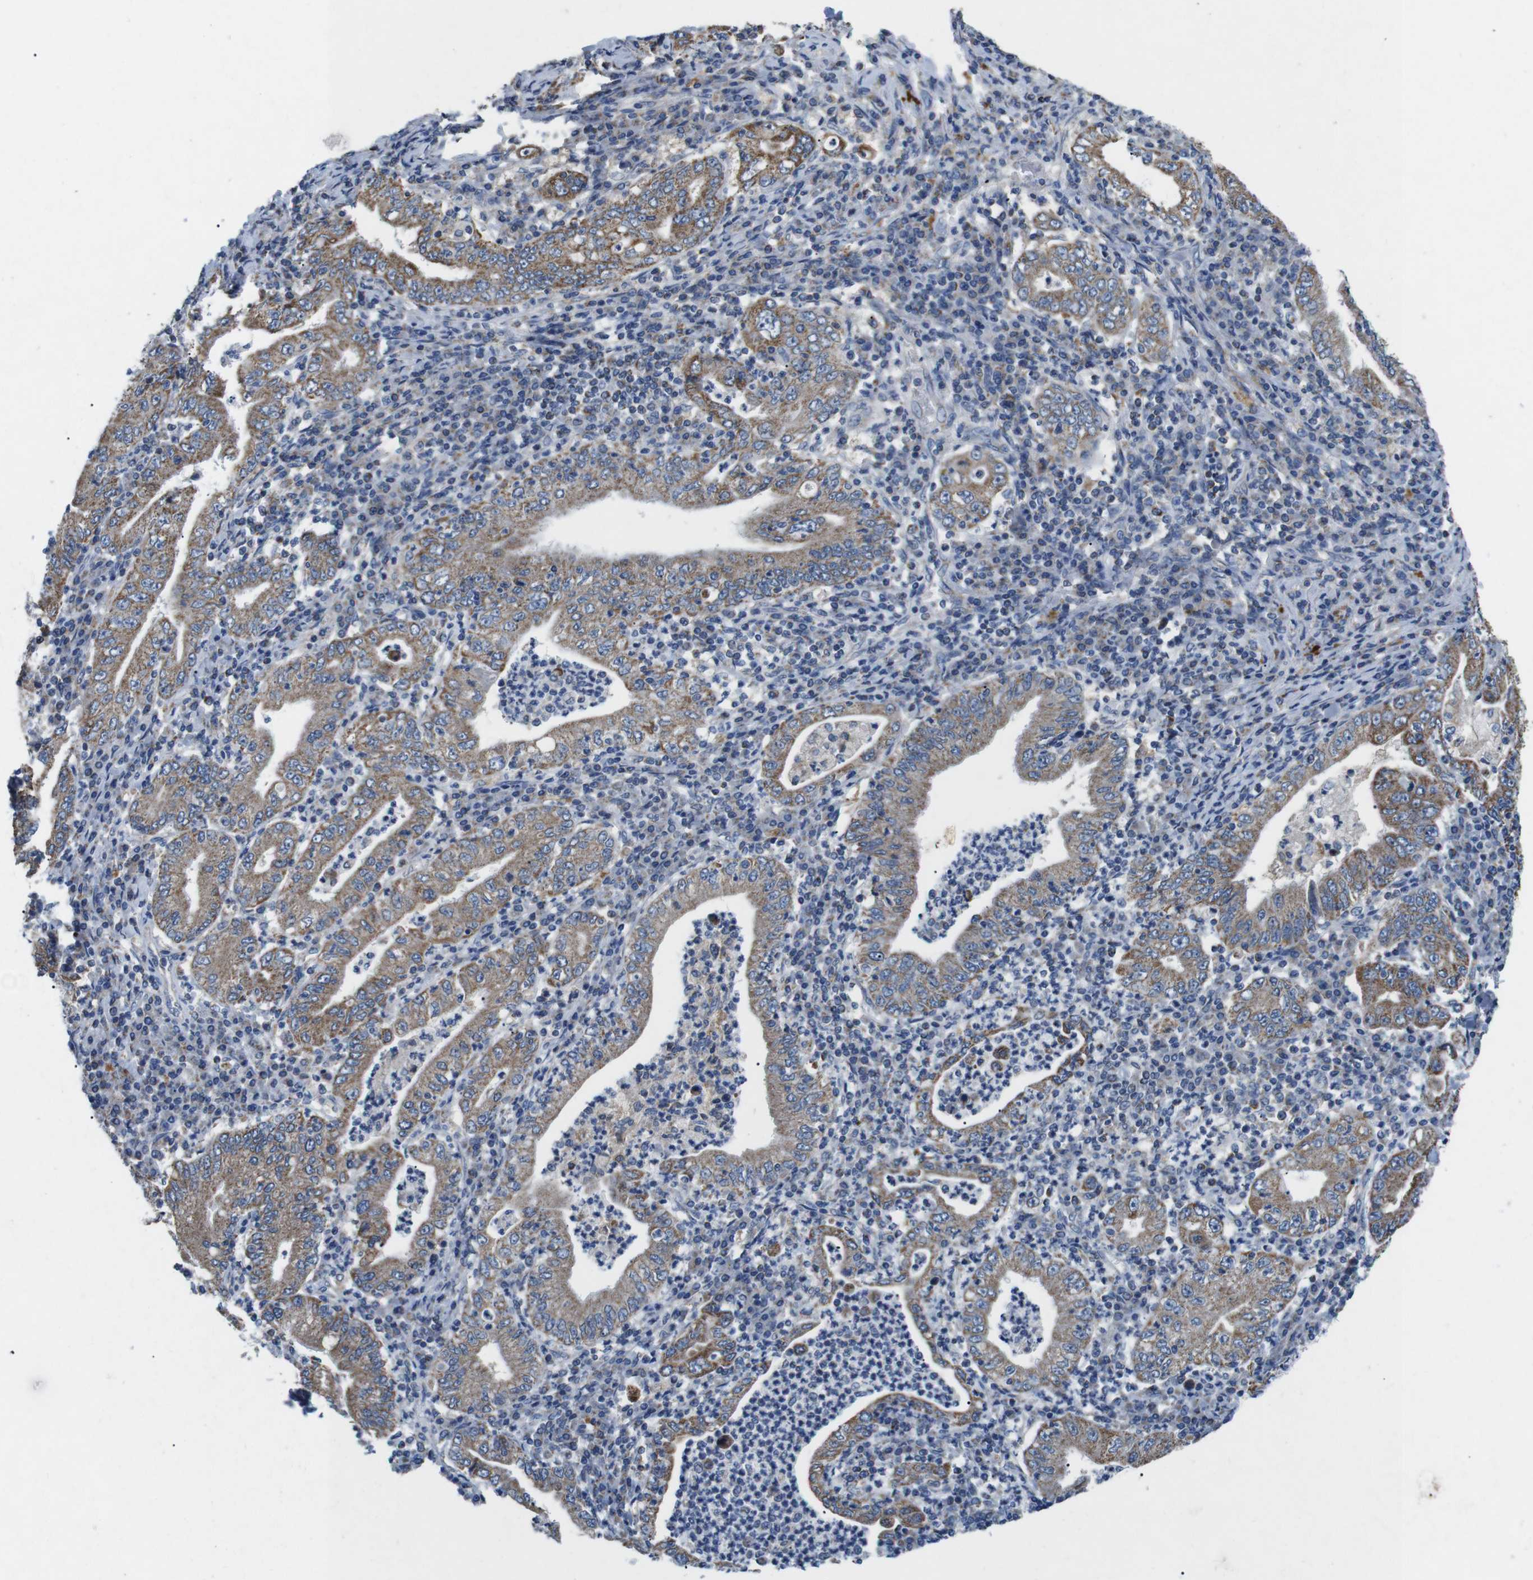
{"staining": {"intensity": "moderate", "quantity": ">75%", "location": "cytoplasmic/membranous"}, "tissue": "stomach cancer", "cell_type": "Tumor cells", "image_type": "cancer", "snomed": [{"axis": "morphology", "description": "Normal tissue, NOS"}, {"axis": "morphology", "description": "Adenocarcinoma, NOS"}, {"axis": "topography", "description": "Esophagus"}, {"axis": "topography", "description": "Stomach, upper"}, {"axis": "topography", "description": "Peripheral nerve tissue"}], "caption": "Immunohistochemical staining of stomach cancer demonstrates medium levels of moderate cytoplasmic/membranous staining in about >75% of tumor cells.", "gene": "F2RL1", "patient": {"sex": "male", "age": 62}}